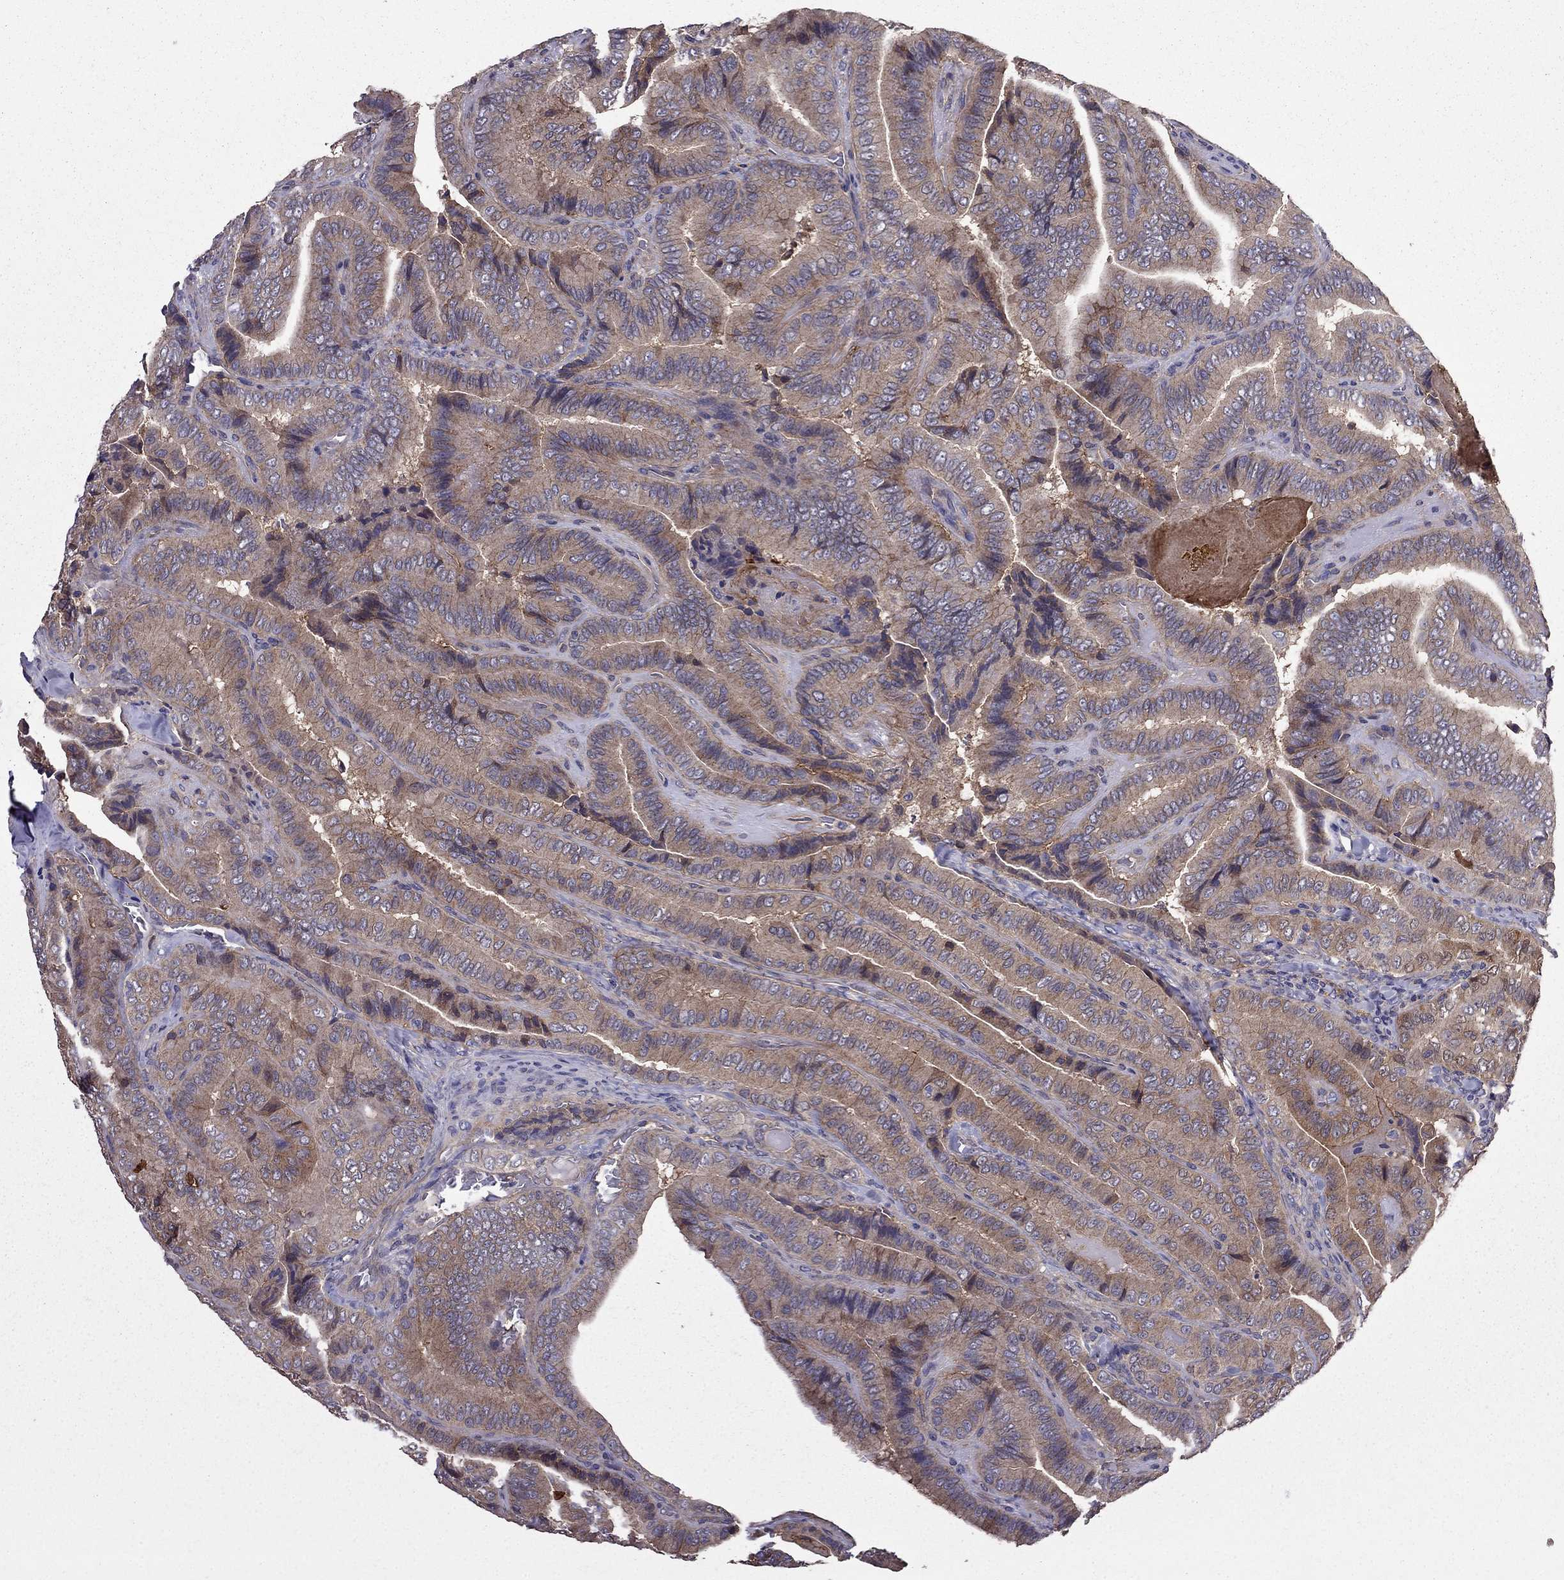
{"staining": {"intensity": "moderate", "quantity": ">75%", "location": "cytoplasmic/membranous"}, "tissue": "thyroid cancer", "cell_type": "Tumor cells", "image_type": "cancer", "snomed": [{"axis": "morphology", "description": "Papillary adenocarcinoma, NOS"}, {"axis": "topography", "description": "Thyroid gland"}], "caption": "Protein staining of thyroid cancer (papillary adenocarcinoma) tissue shows moderate cytoplasmic/membranous positivity in about >75% of tumor cells.", "gene": "ITGB1", "patient": {"sex": "male", "age": 61}}